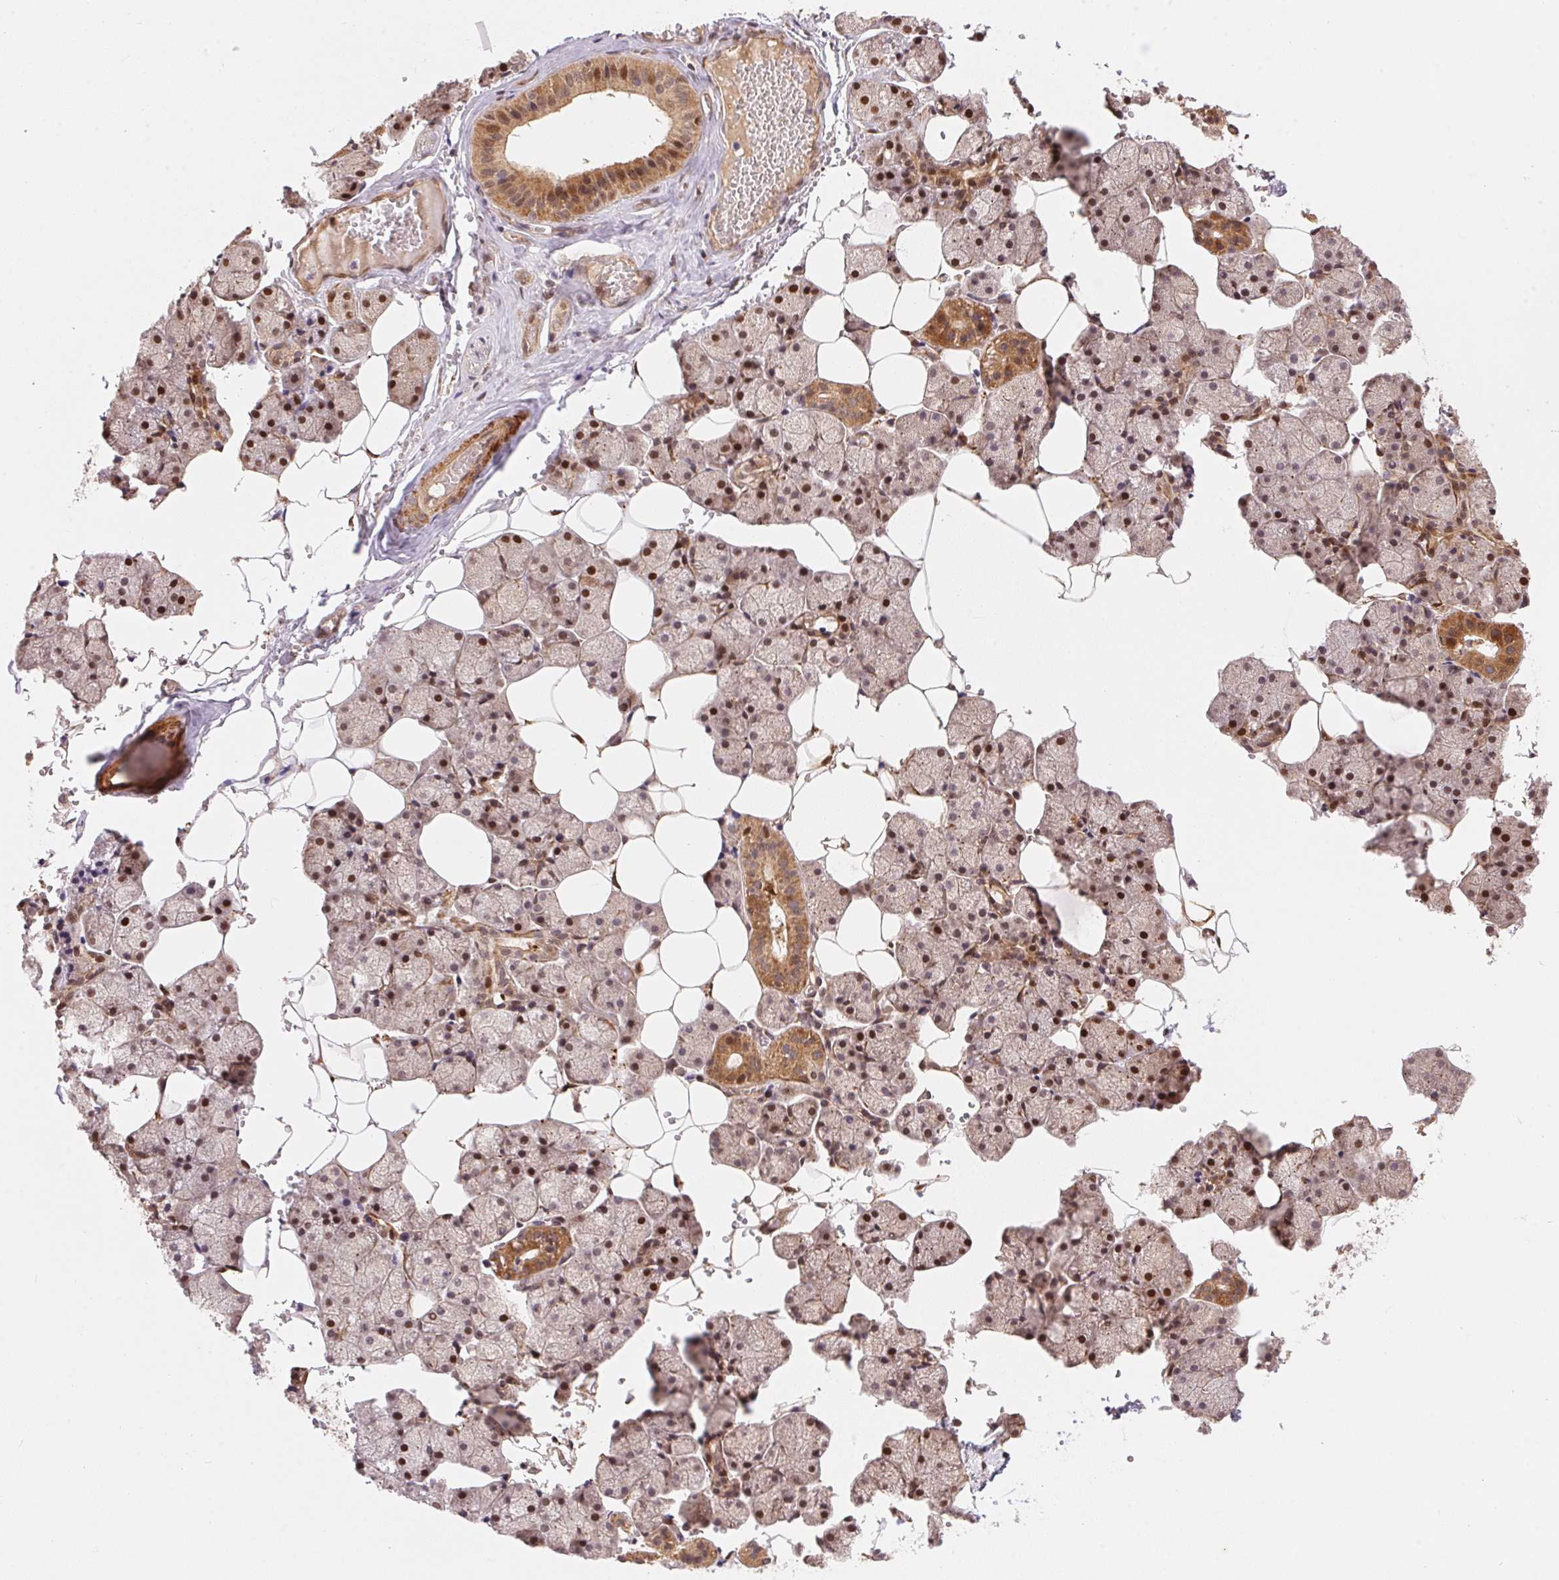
{"staining": {"intensity": "moderate", "quantity": ">75%", "location": "cytoplasmic/membranous,nuclear"}, "tissue": "salivary gland", "cell_type": "Glandular cells", "image_type": "normal", "snomed": [{"axis": "morphology", "description": "Normal tissue, NOS"}, {"axis": "topography", "description": "Salivary gland"}], "caption": "About >75% of glandular cells in normal salivary gland display moderate cytoplasmic/membranous,nuclear protein expression as visualized by brown immunohistochemical staining.", "gene": "TNIP2", "patient": {"sex": "male", "age": 38}}